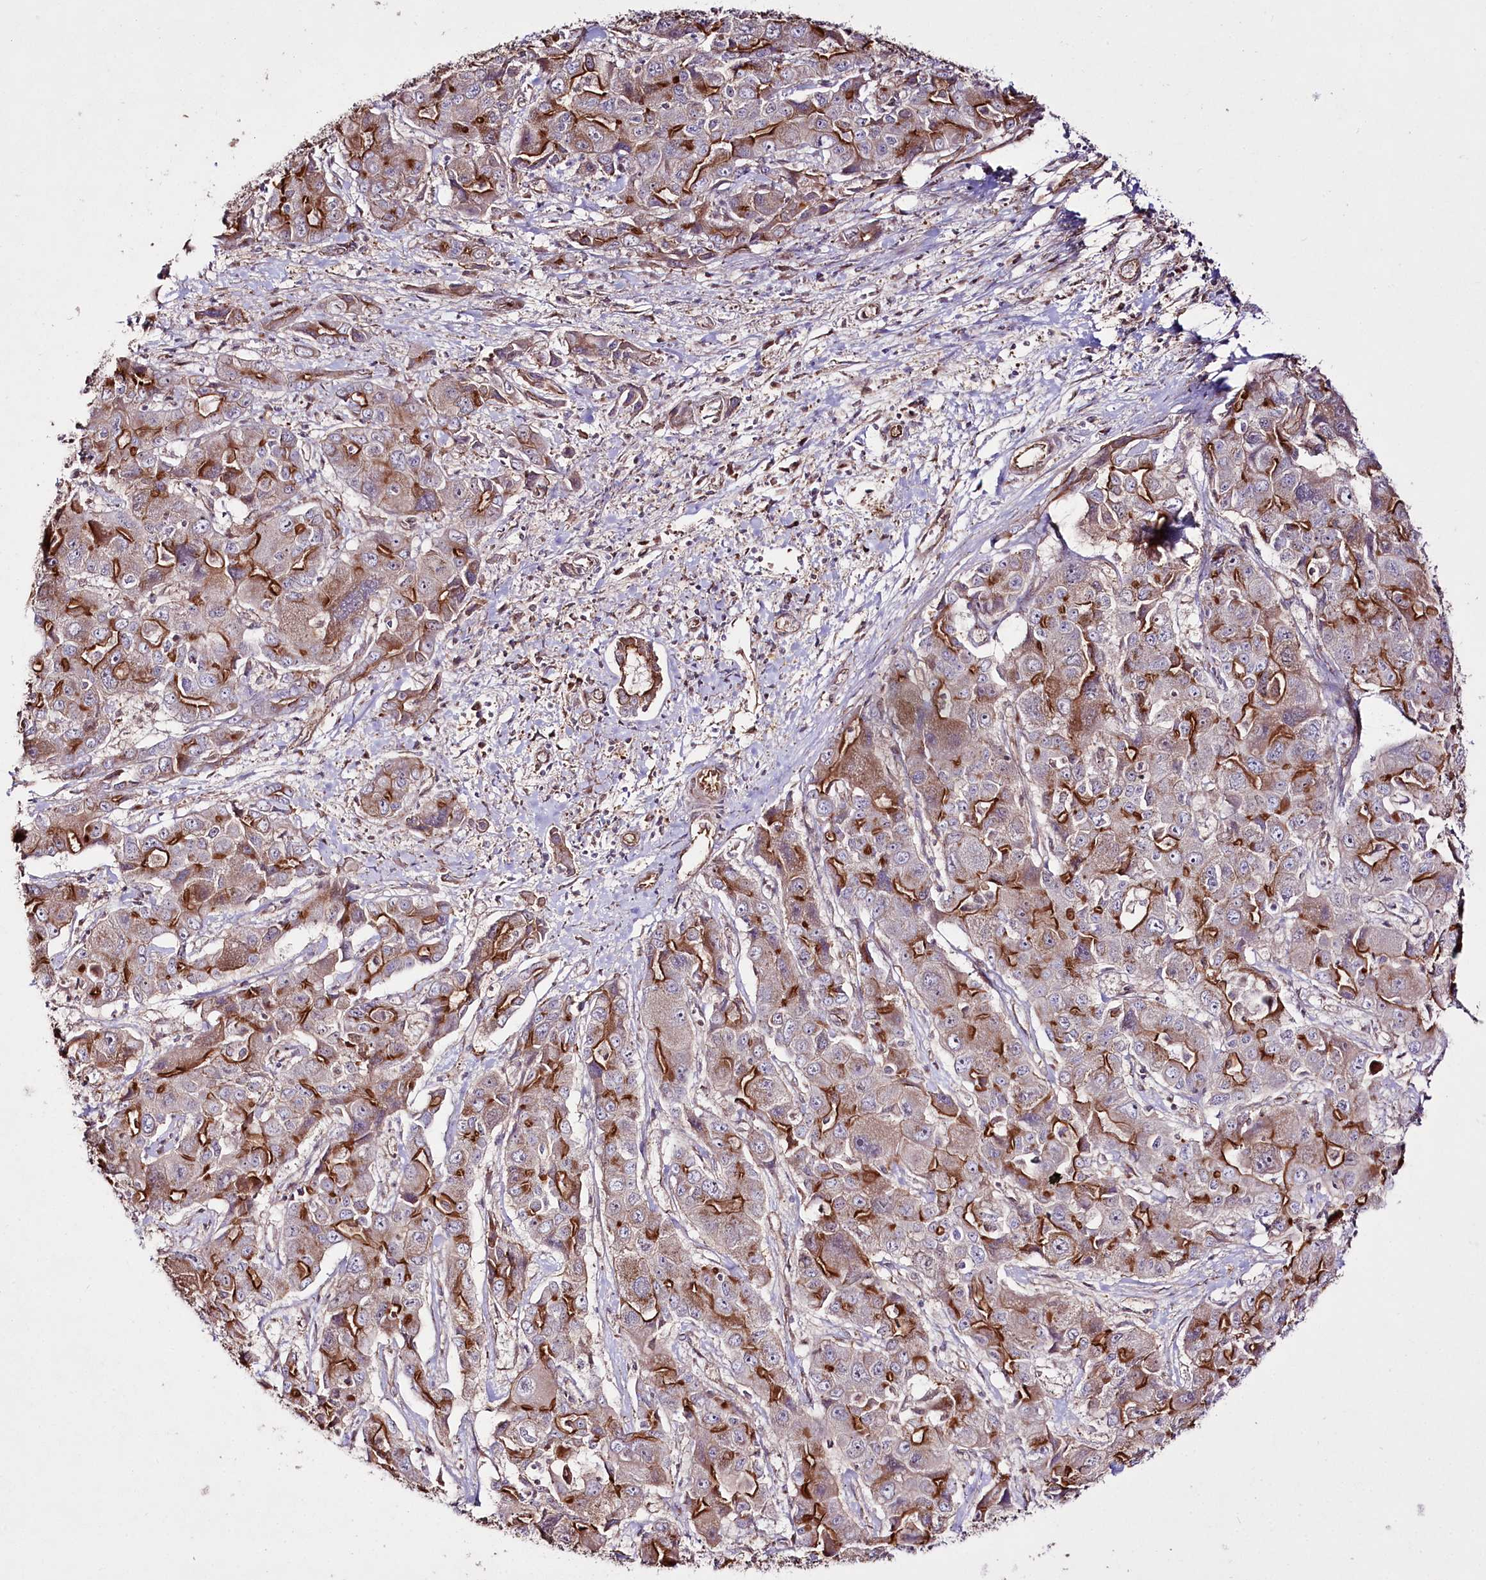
{"staining": {"intensity": "moderate", "quantity": ">75%", "location": "cytoplasmic/membranous"}, "tissue": "liver cancer", "cell_type": "Tumor cells", "image_type": "cancer", "snomed": [{"axis": "morphology", "description": "Cholangiocarcinoma"}, {"axis": "topography", "description": "Liver"}], "caption": "A brown stain shows moderate cytoplasmic/membranous expression of a protein in human liver cancer (cholangiocarcinoma) tumor cells.", "gene": "REXO2", "patient": {"sex": "male", "age": 67}}